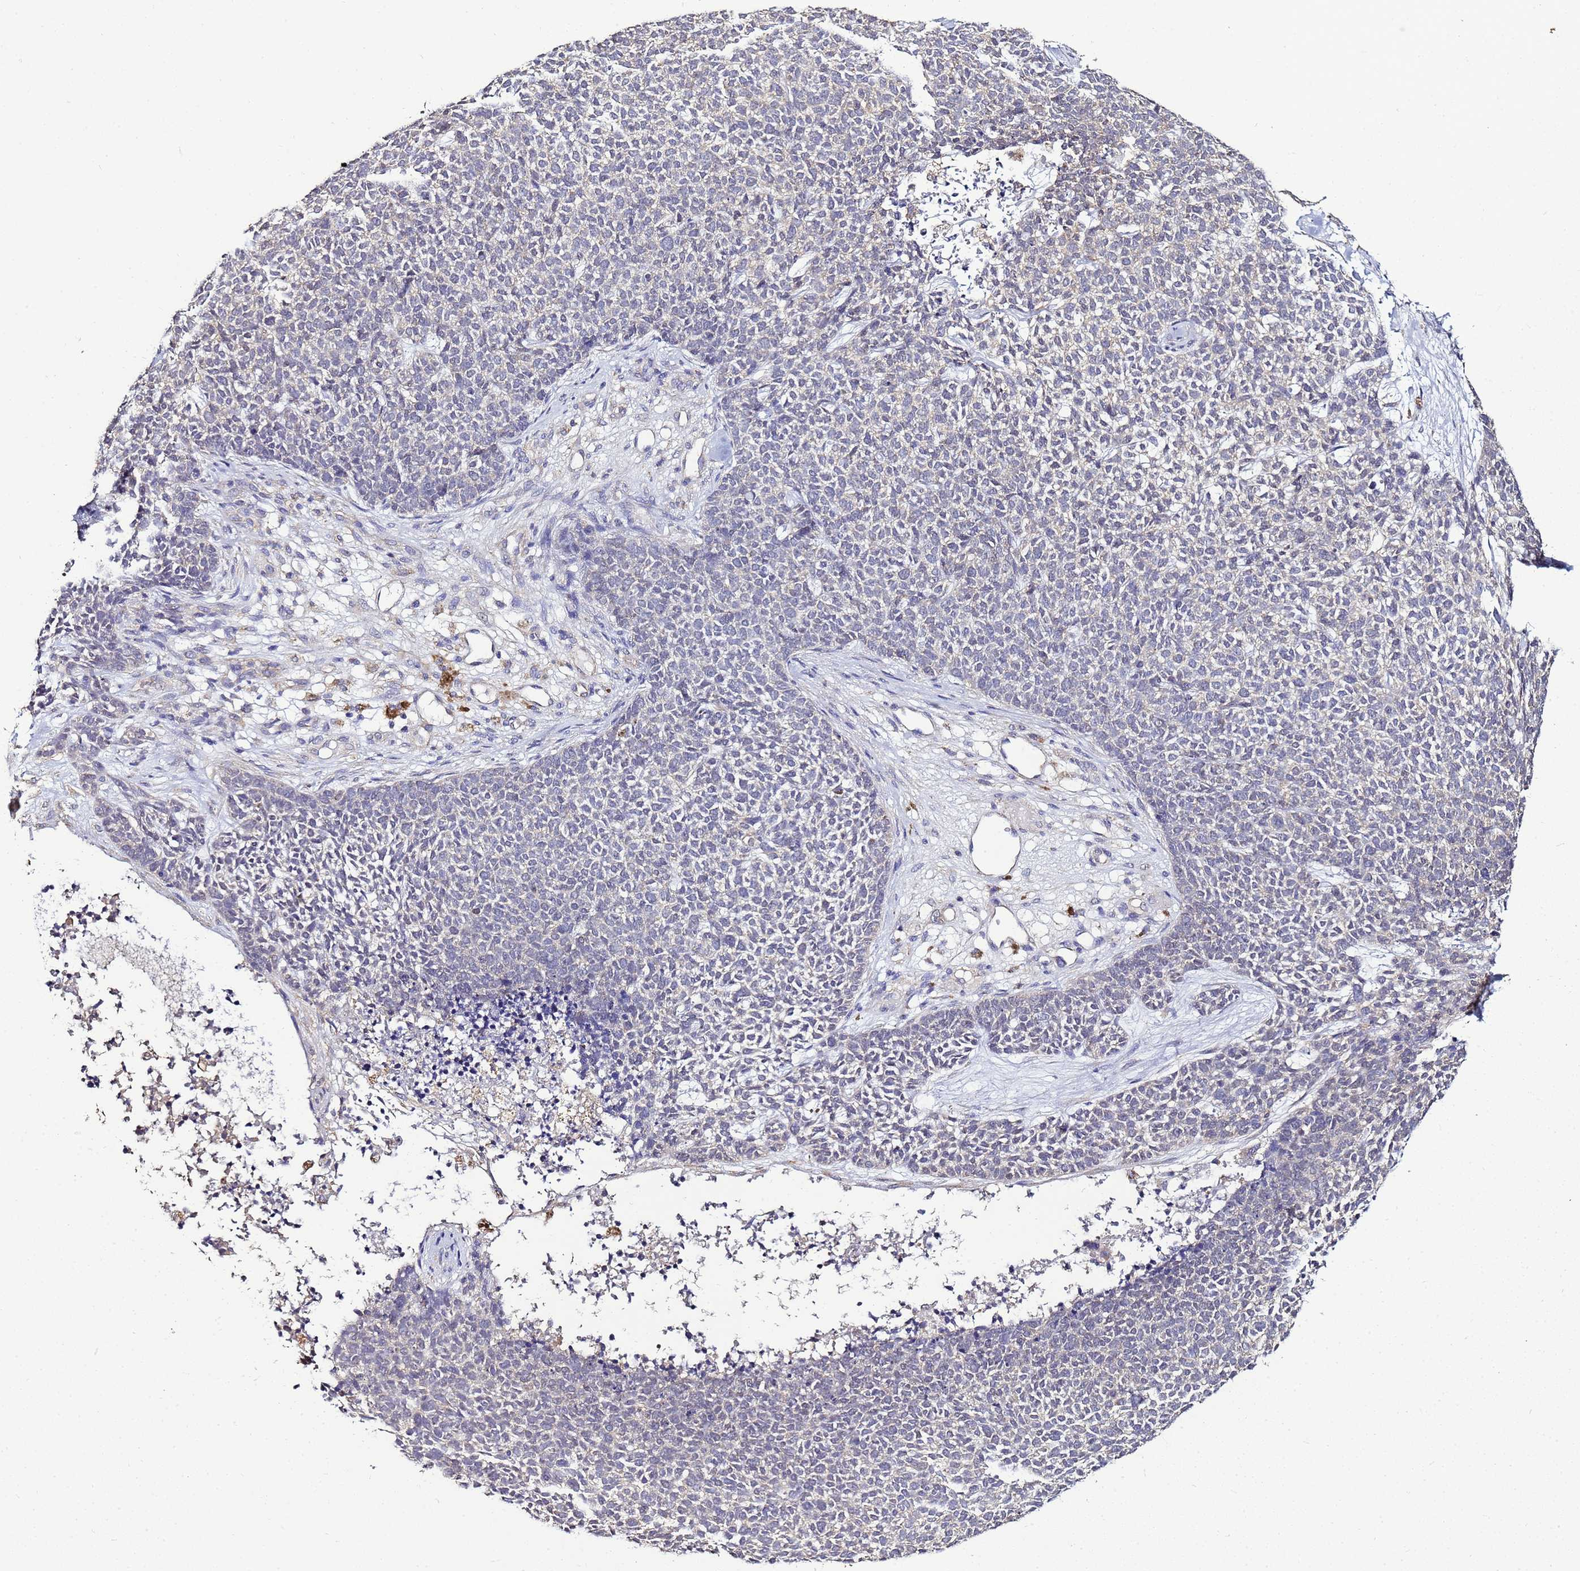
{"staining": {"intensity": "negative", "quantity": "none", "location": "none"}, "tissue": "skin cancer", "cell_type": "Tumor cells", "image_type": "cancer", "snomed": [{"axis": "morphology", "description": "Basal cell carcinoma"}, {"axis": "topography", "description": "Skin"}], "caption": "DAB (3,3'-diaminobenzidine) immunohistochemical staining of skin cancer (basal cell carcinoma) demonstrates no significant staining in tumor cells.", "gene": "ENOPH1", "patient": {"sex": "female", "age": 84}}